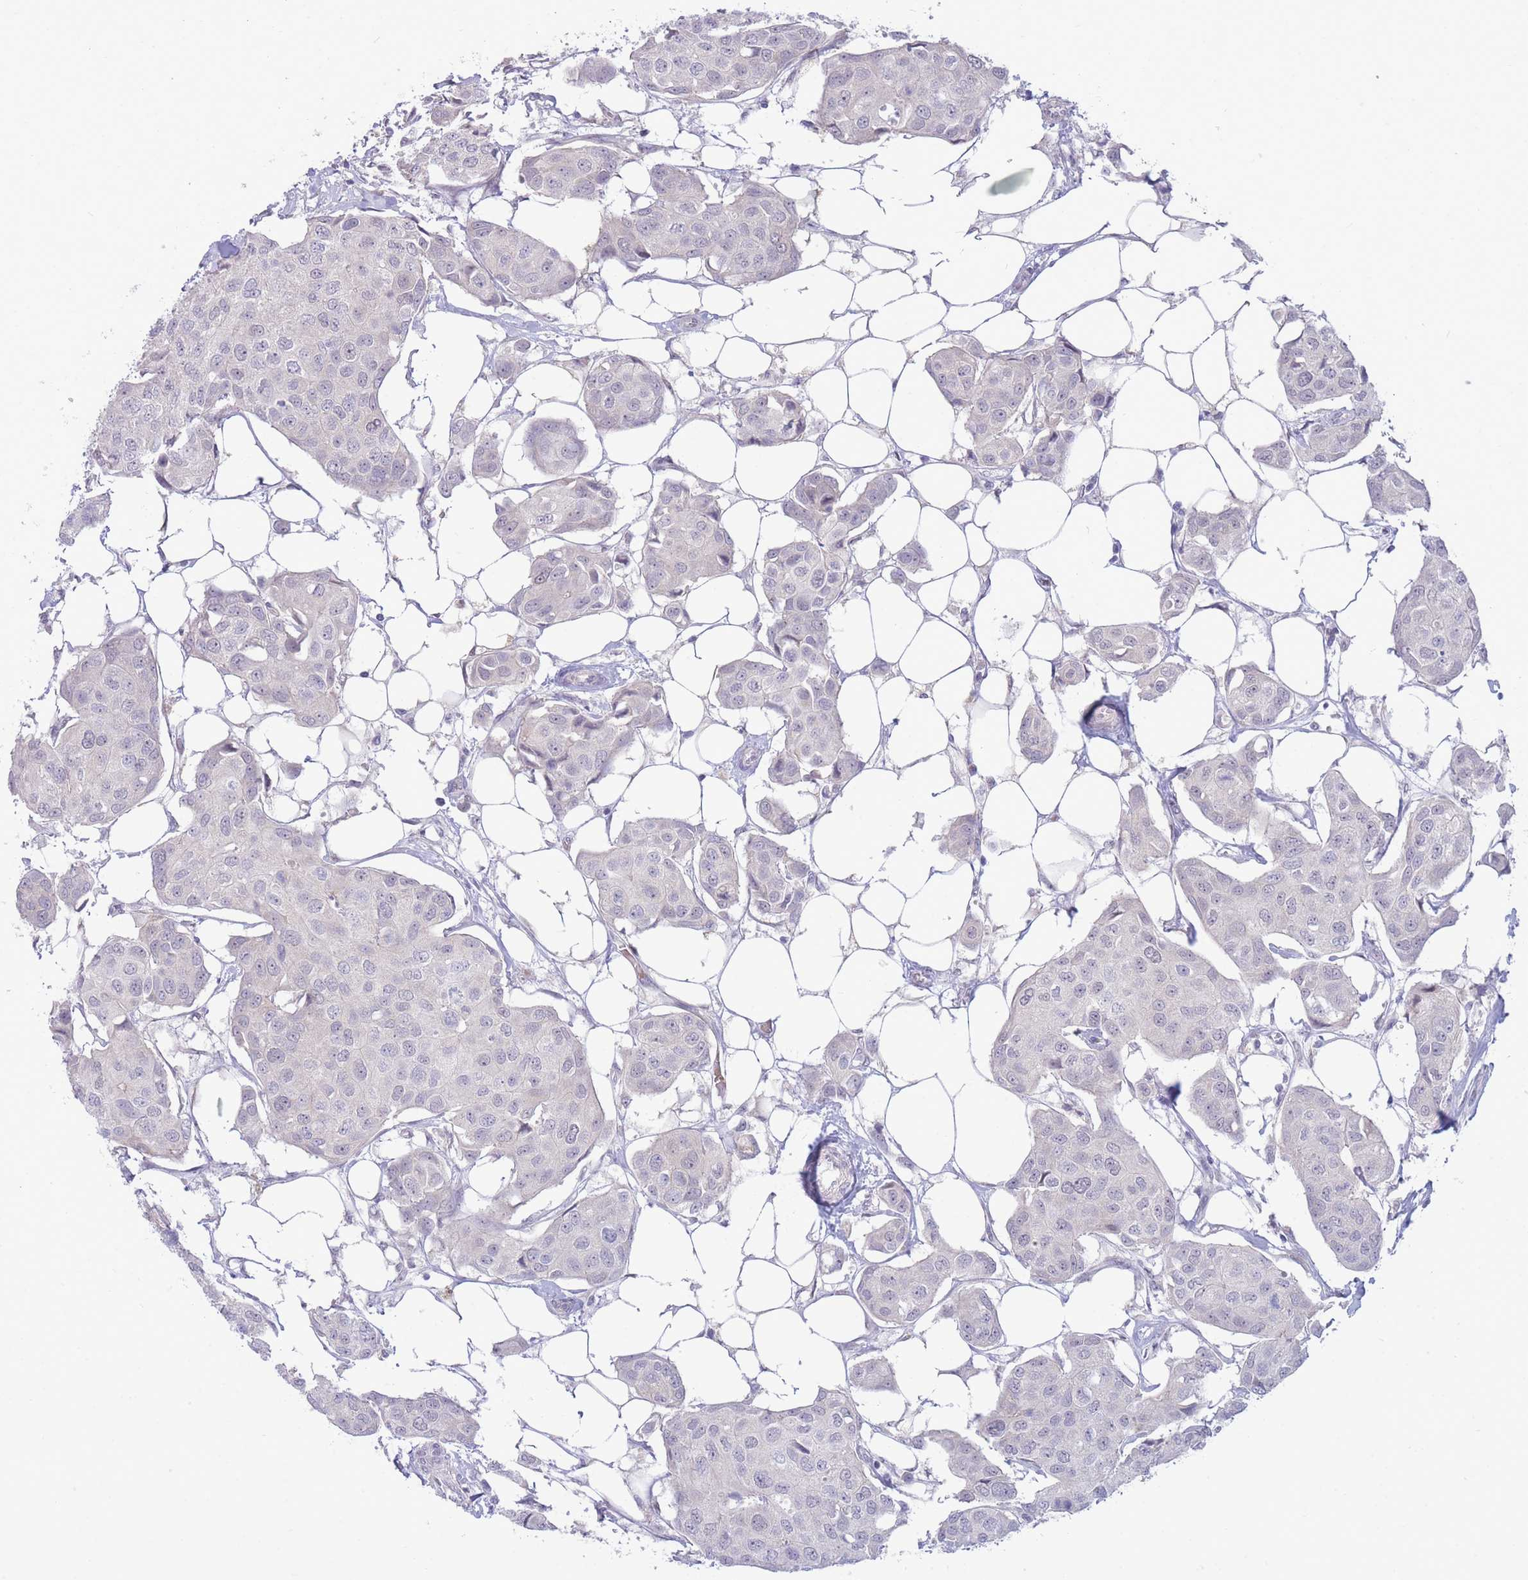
{"staining": {"intensity": "weak", "quantity": "<25%", "location": "nuclear"}, "tissue": "breast cancer", "cell_type": "Tumor cells", "image_type": "cancer", "snomed": [{"axis": "morphology", "description": "Duct carcinoma"}, {"axis": "topography", "description": "Breast"}, {"axis": "topography", "description": "Lymph node"}], "caption": "Immunohistochemistry image of breast cancer stained for a protein (brown), which demonstrates no positivity in tumor cells. (DAB (3,3'-diaminobenzidine) IHC visualized using brightfield microscopy, high magnification).", "gene": "FBXO46", "patient": {"sex": "female", "age": 80}}